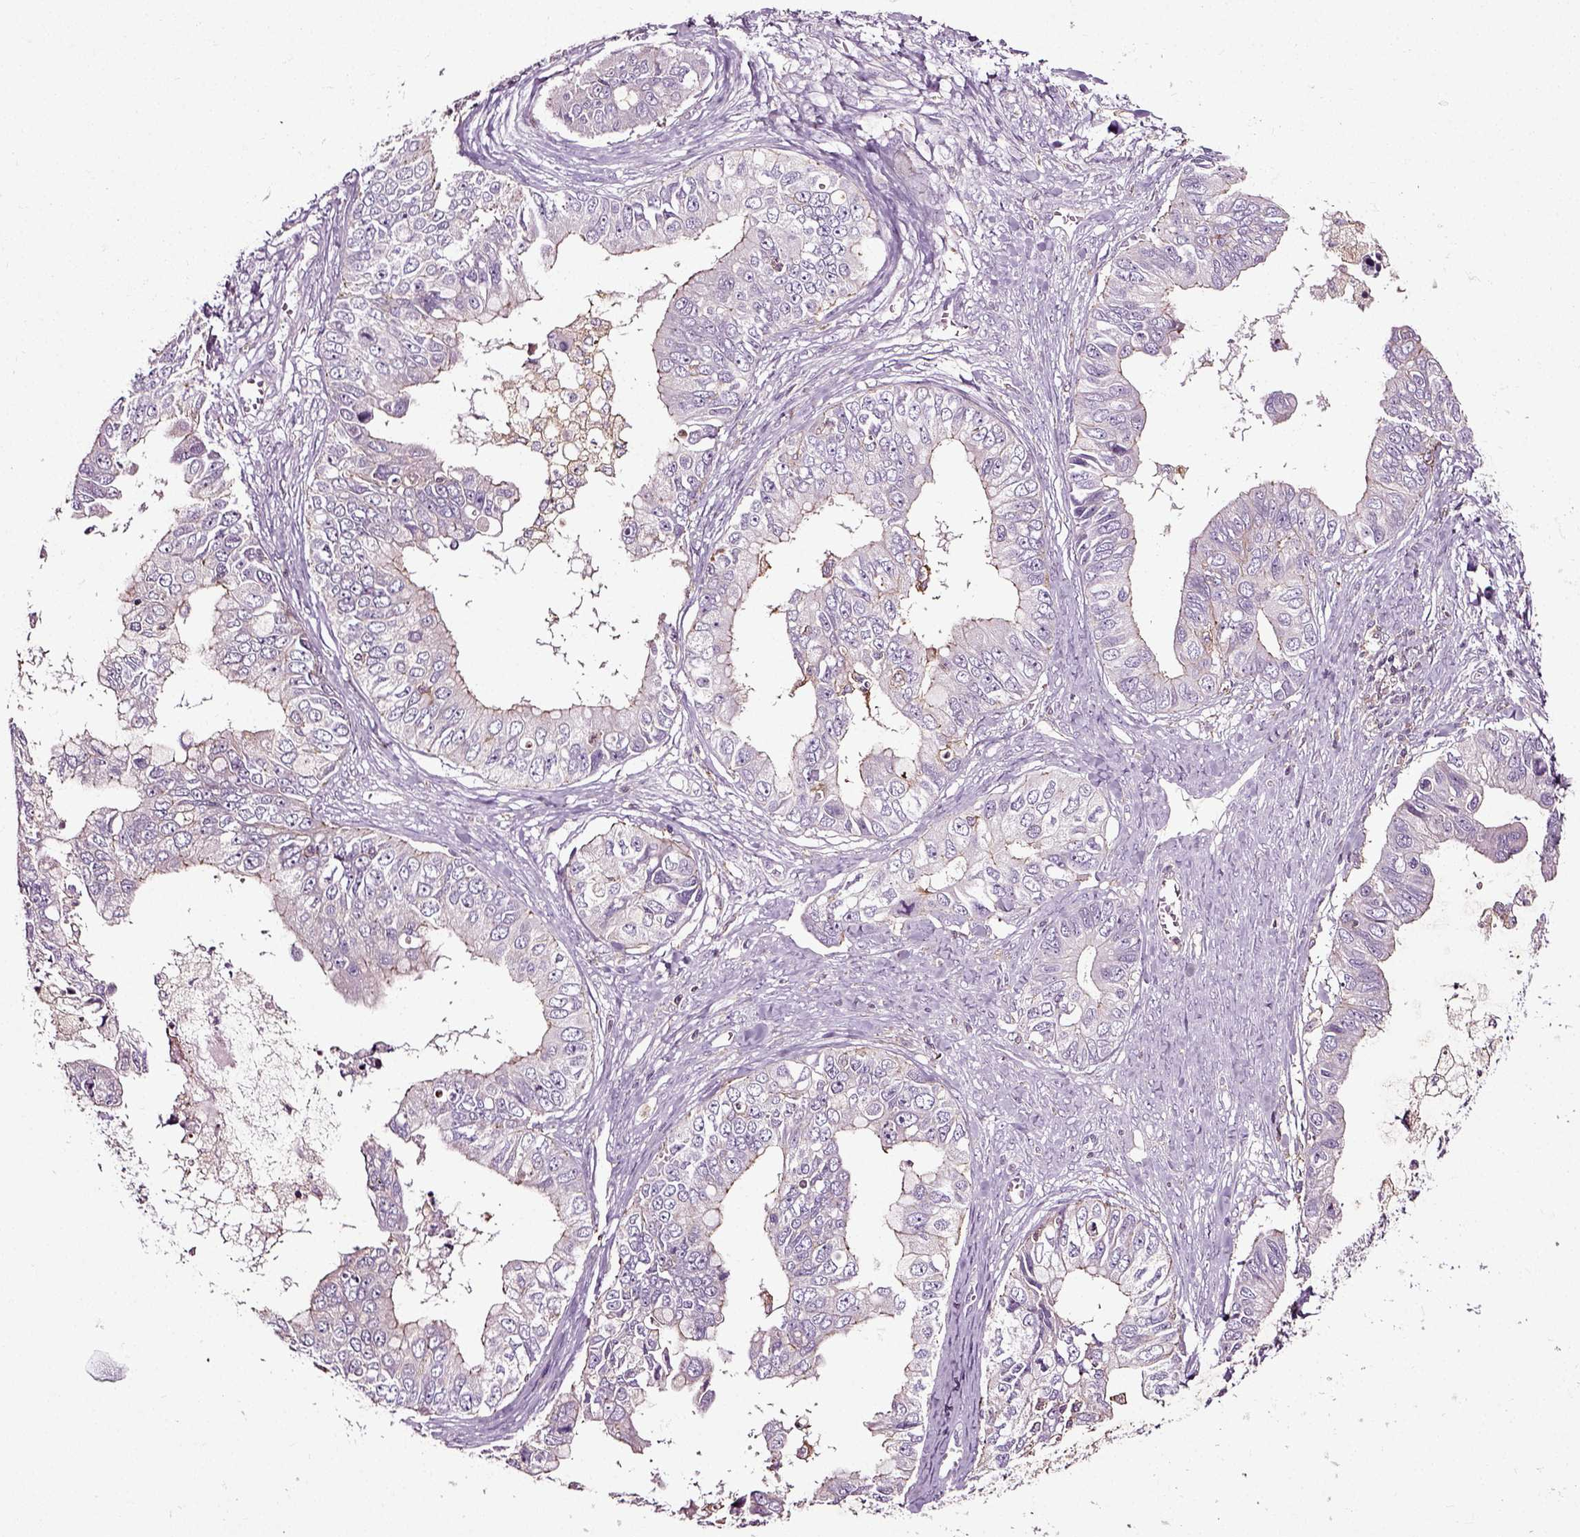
{"staining": {"intensity": "negative", "quantity": "none", "location": "none"}, "tissue": "ovarian cancer", "cell_type": "Tumor cells", "image_type": "cancer", "snomed": [{"axis": "morphology", "description": "Cystadenocarcinoma, mucinous, NOS"}, {"axis": "topography", "description": "Ovary"}], "caption": "Protein analysis of ovarian mucinous cystadenocarcinoma displays no significant expression in tumor cells.", "gene": "RHOF", "patient": {"sex": "female", "age": 76}}